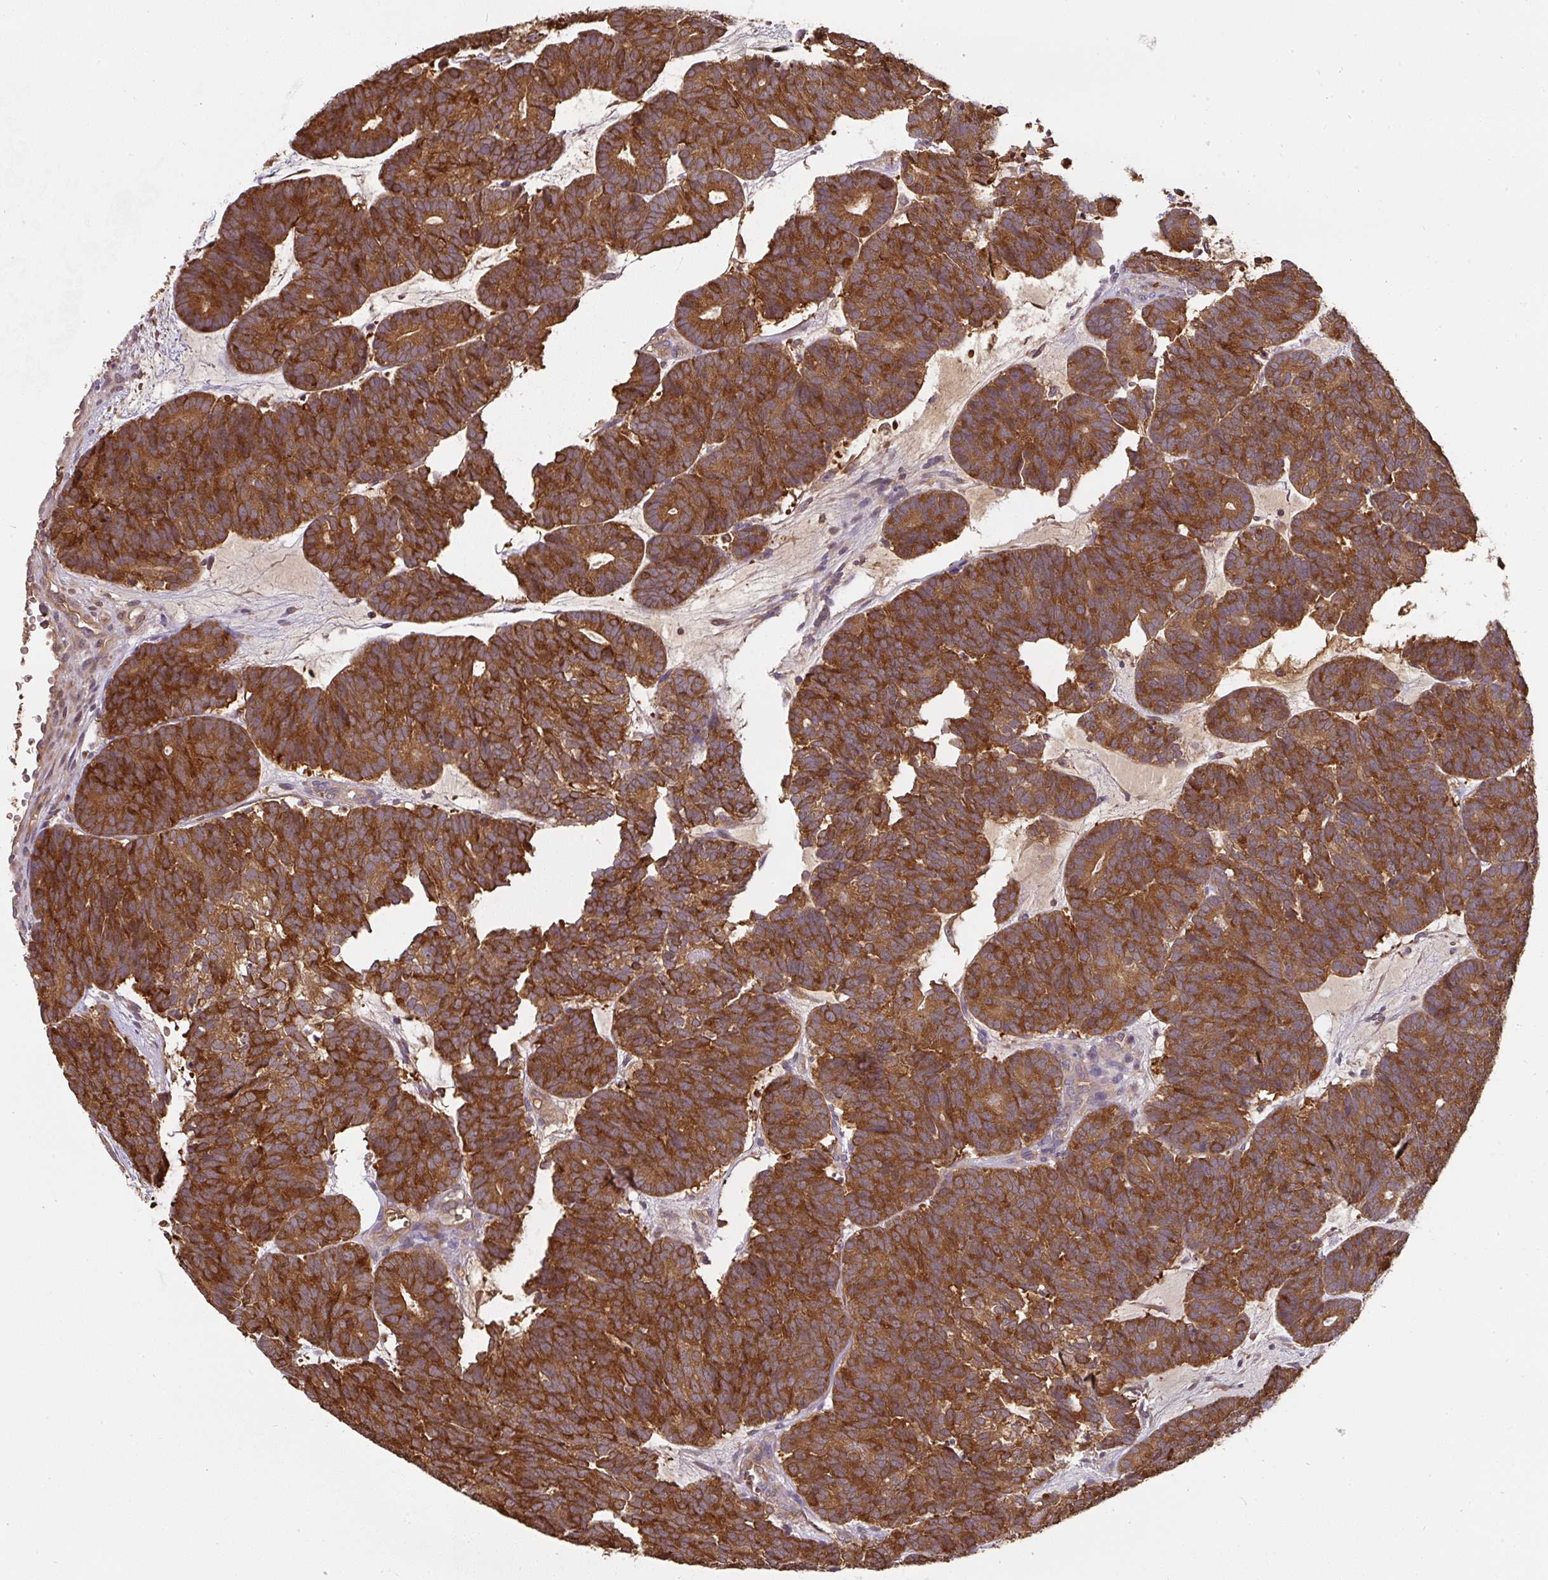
{"staining": {"intensity": "strong", "quantity": ">75%", "location": "cytoplasmic/membranous"}, "tissue": "head and neck cancer", "cell_type": "Tumor cells", "image_type": "cancer", "snomed": [{"axis": "morphology", "description": "Adenocarcinoma, NOS"}, {"axis": "topography", "description": "Head-Neck"}], "caption": "There is high levels of strong cytoplasmic/membranous expression in tumor cells of head and neck cancer (adenocarcinoma), as demonstrated by immunohistochemical staining (brown color).", "gene": "ST13", "patient": {"sex": "female", "age": 81}}